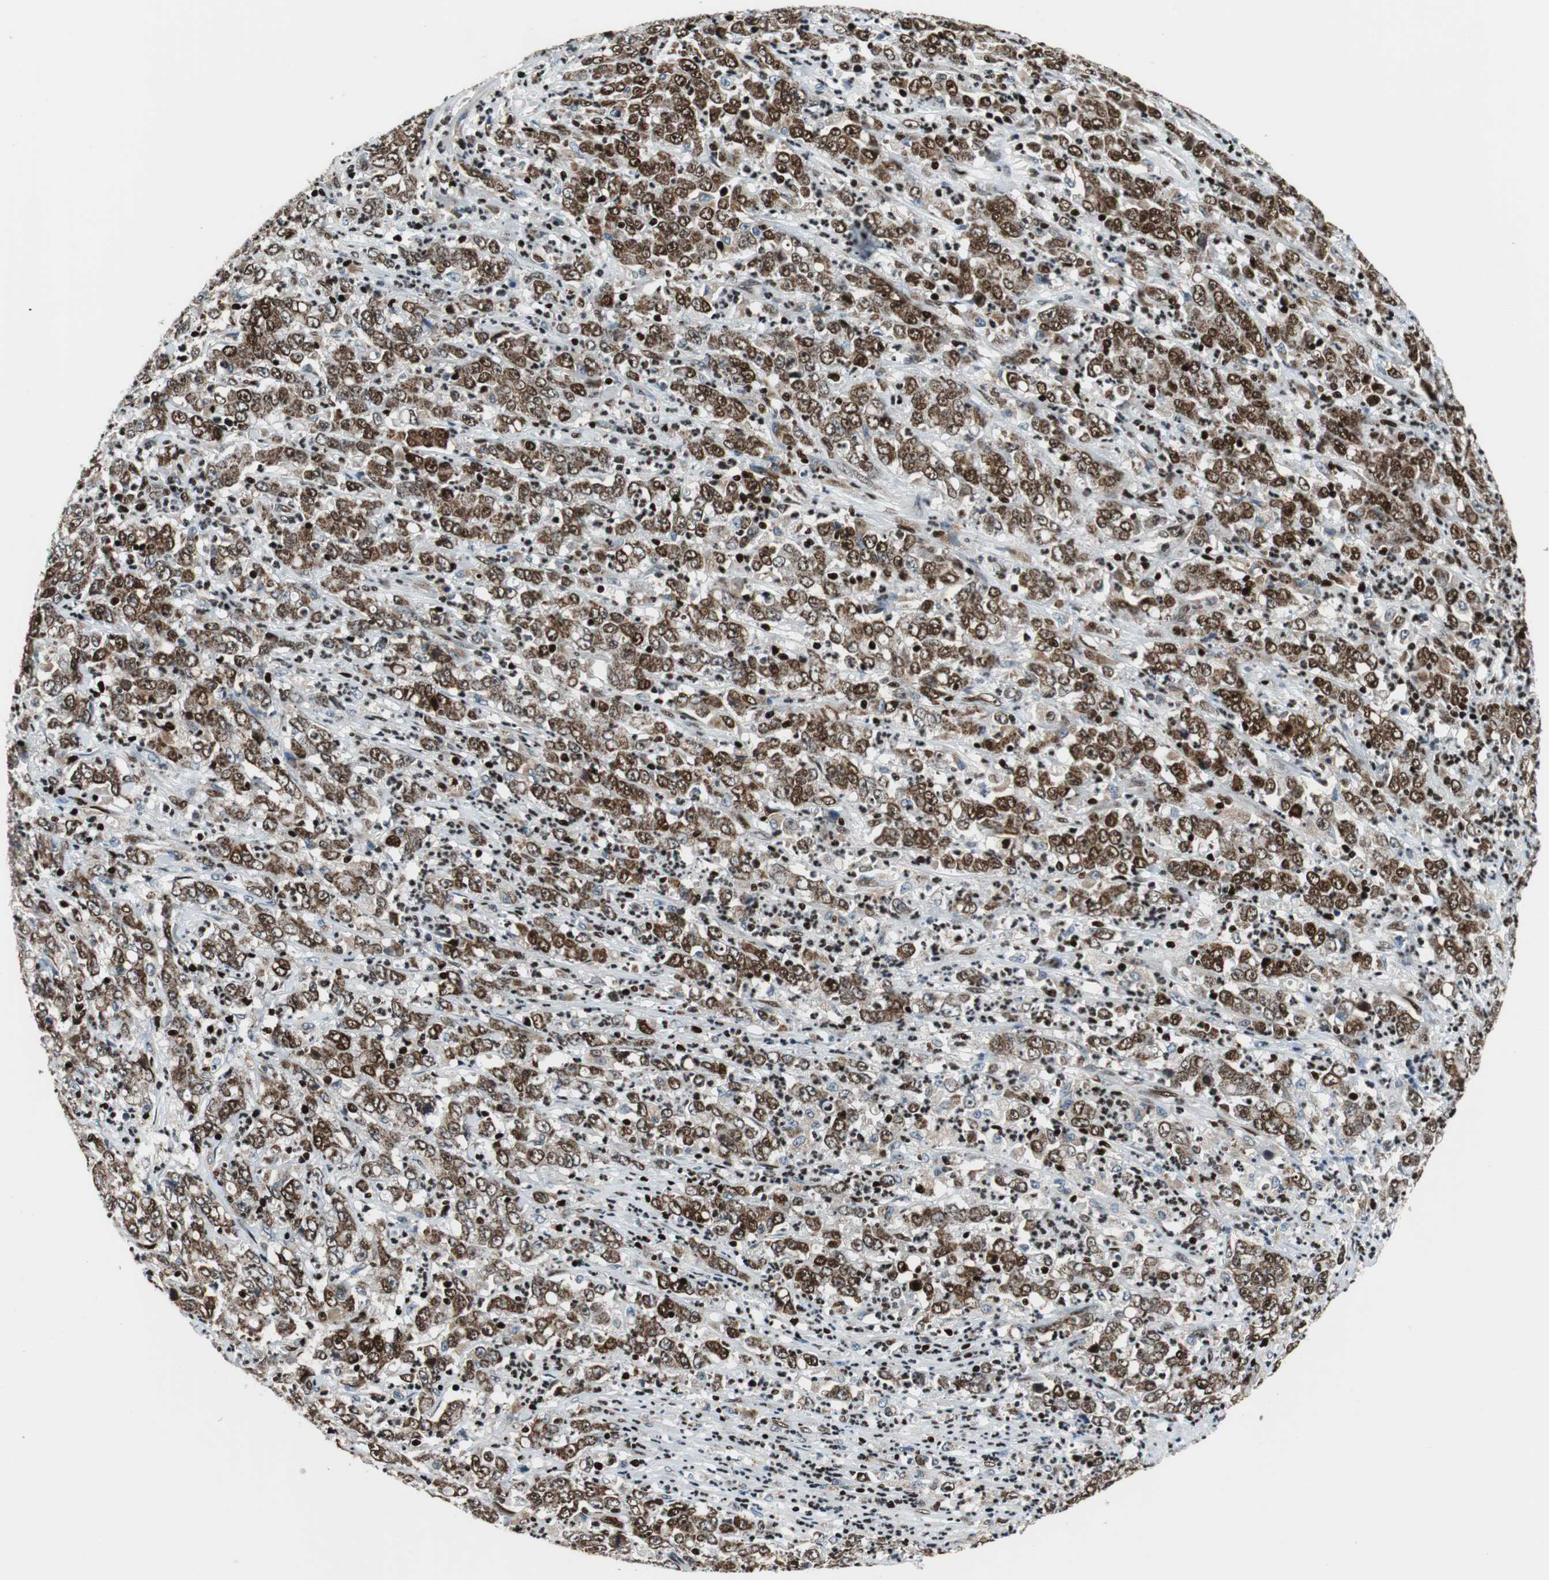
{"staining": {"intensity": "strong", "quantity": ">75%", "location": "nuclear"}, "tissue": "stomach cancer", "cell_type": "Tumor cells", "image_type": "cancer", "snomed": [{"axis": "morphology", "description": "Adenocarcinoma, NOS"}, {"axis": "topography", "description": "Stomach, lower"}], "caption": "Stomach adenocarcinoma stained with IHC exhibits strong nuclear expression in about >75% of tumor cells.", "gene": "HDAC1", "patient": {"sex": "female", "age": 71}}